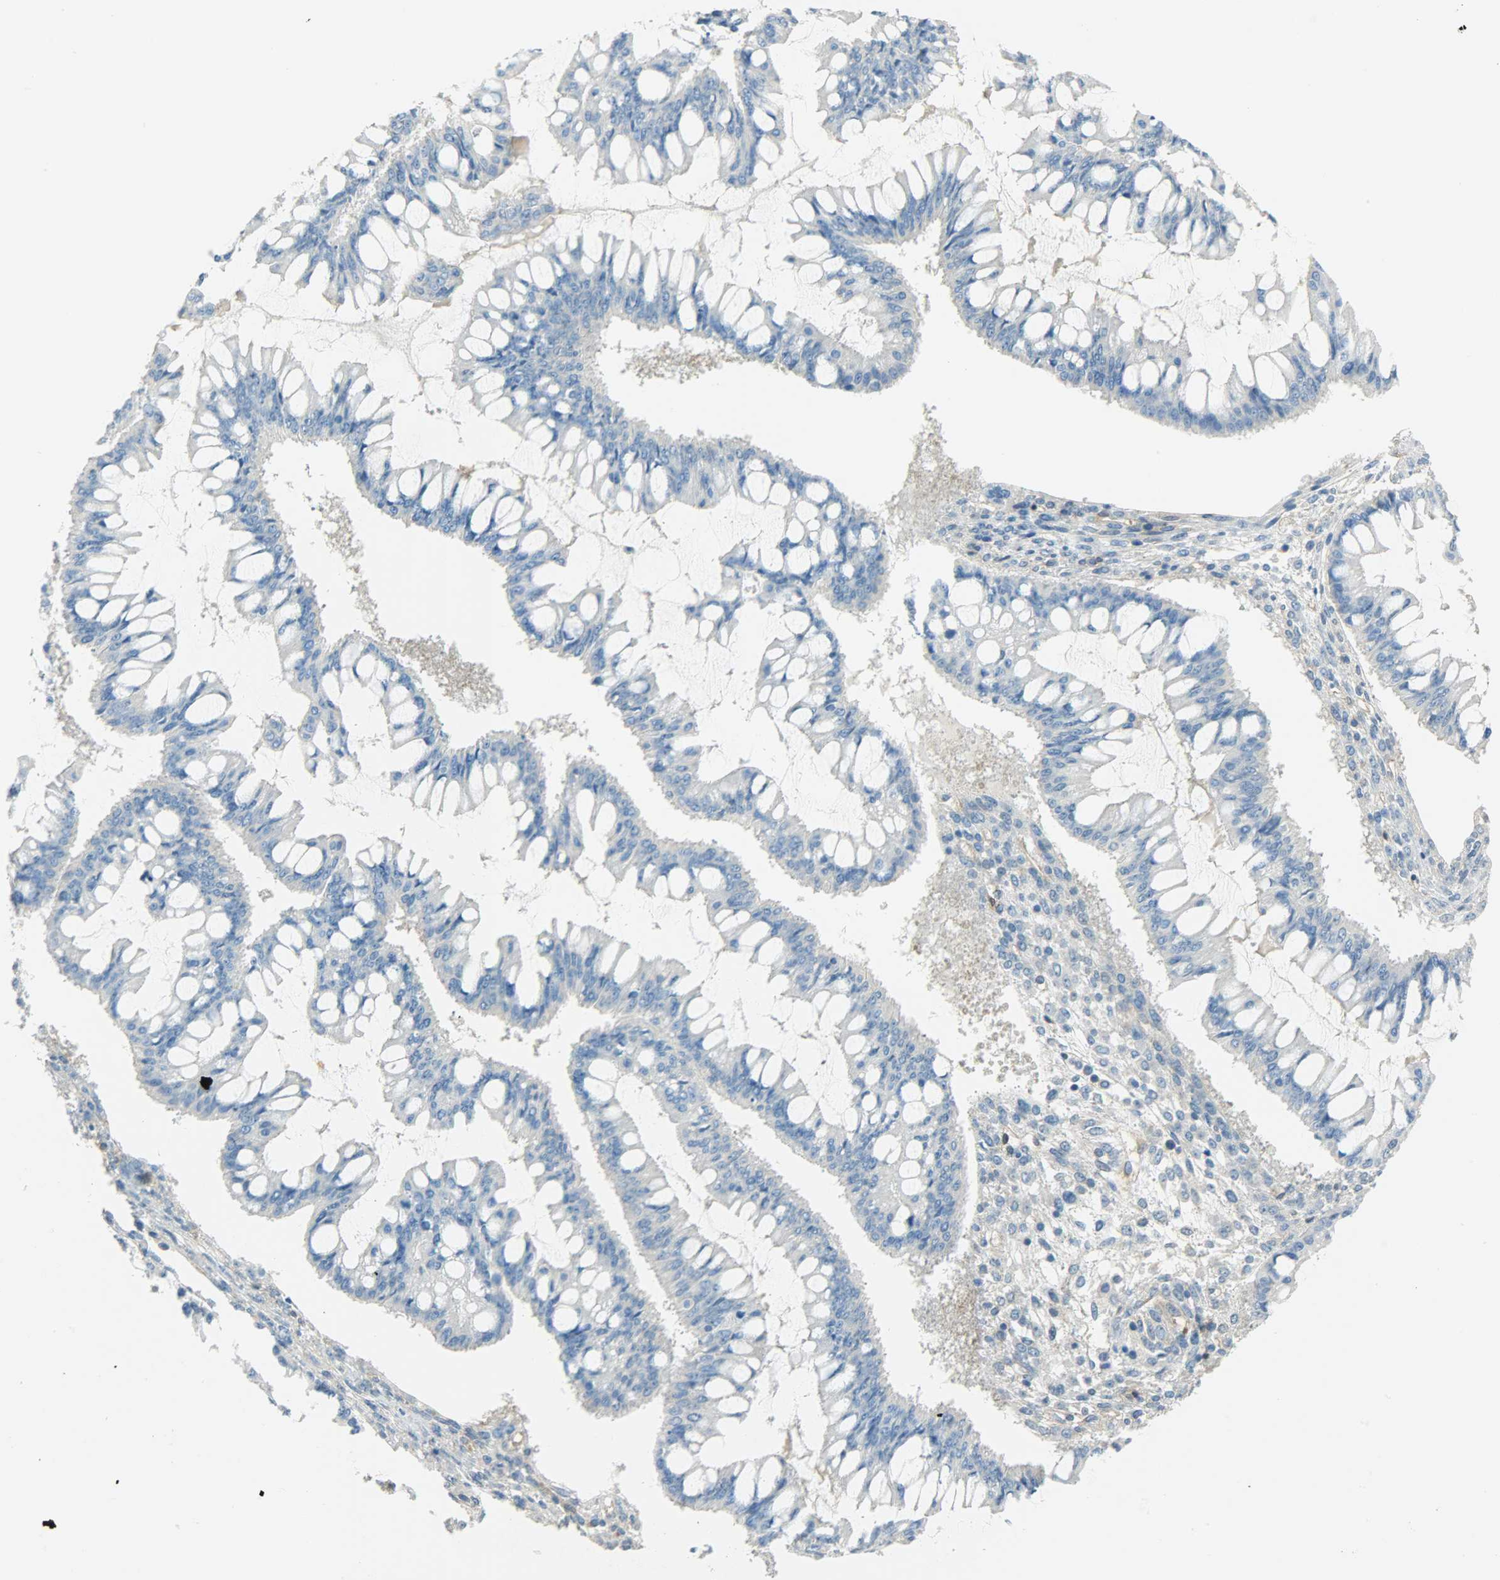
{"staining": {"intensity": "negative", "quantity": "none", "location": "none"}, "tissue": "ovarian cancer", "cell_type": "Tumor cells", "image_type": "cancer", "snomed": [{"axis": "morphology", "description": "Cystadenocarcinoma, mucinous, NOS"}, {"axis": "topography", "description": "Ovary"}], "caption": "IHC of human ovarian cancer reveals no positivity in tumor cells. (DAB (3,3'-diaminobenzidine) IHC visualized using brightfield microscopy, high magnification).", "gene": "TSC22D2", "patient": {"sex": "female", "age": 73}}